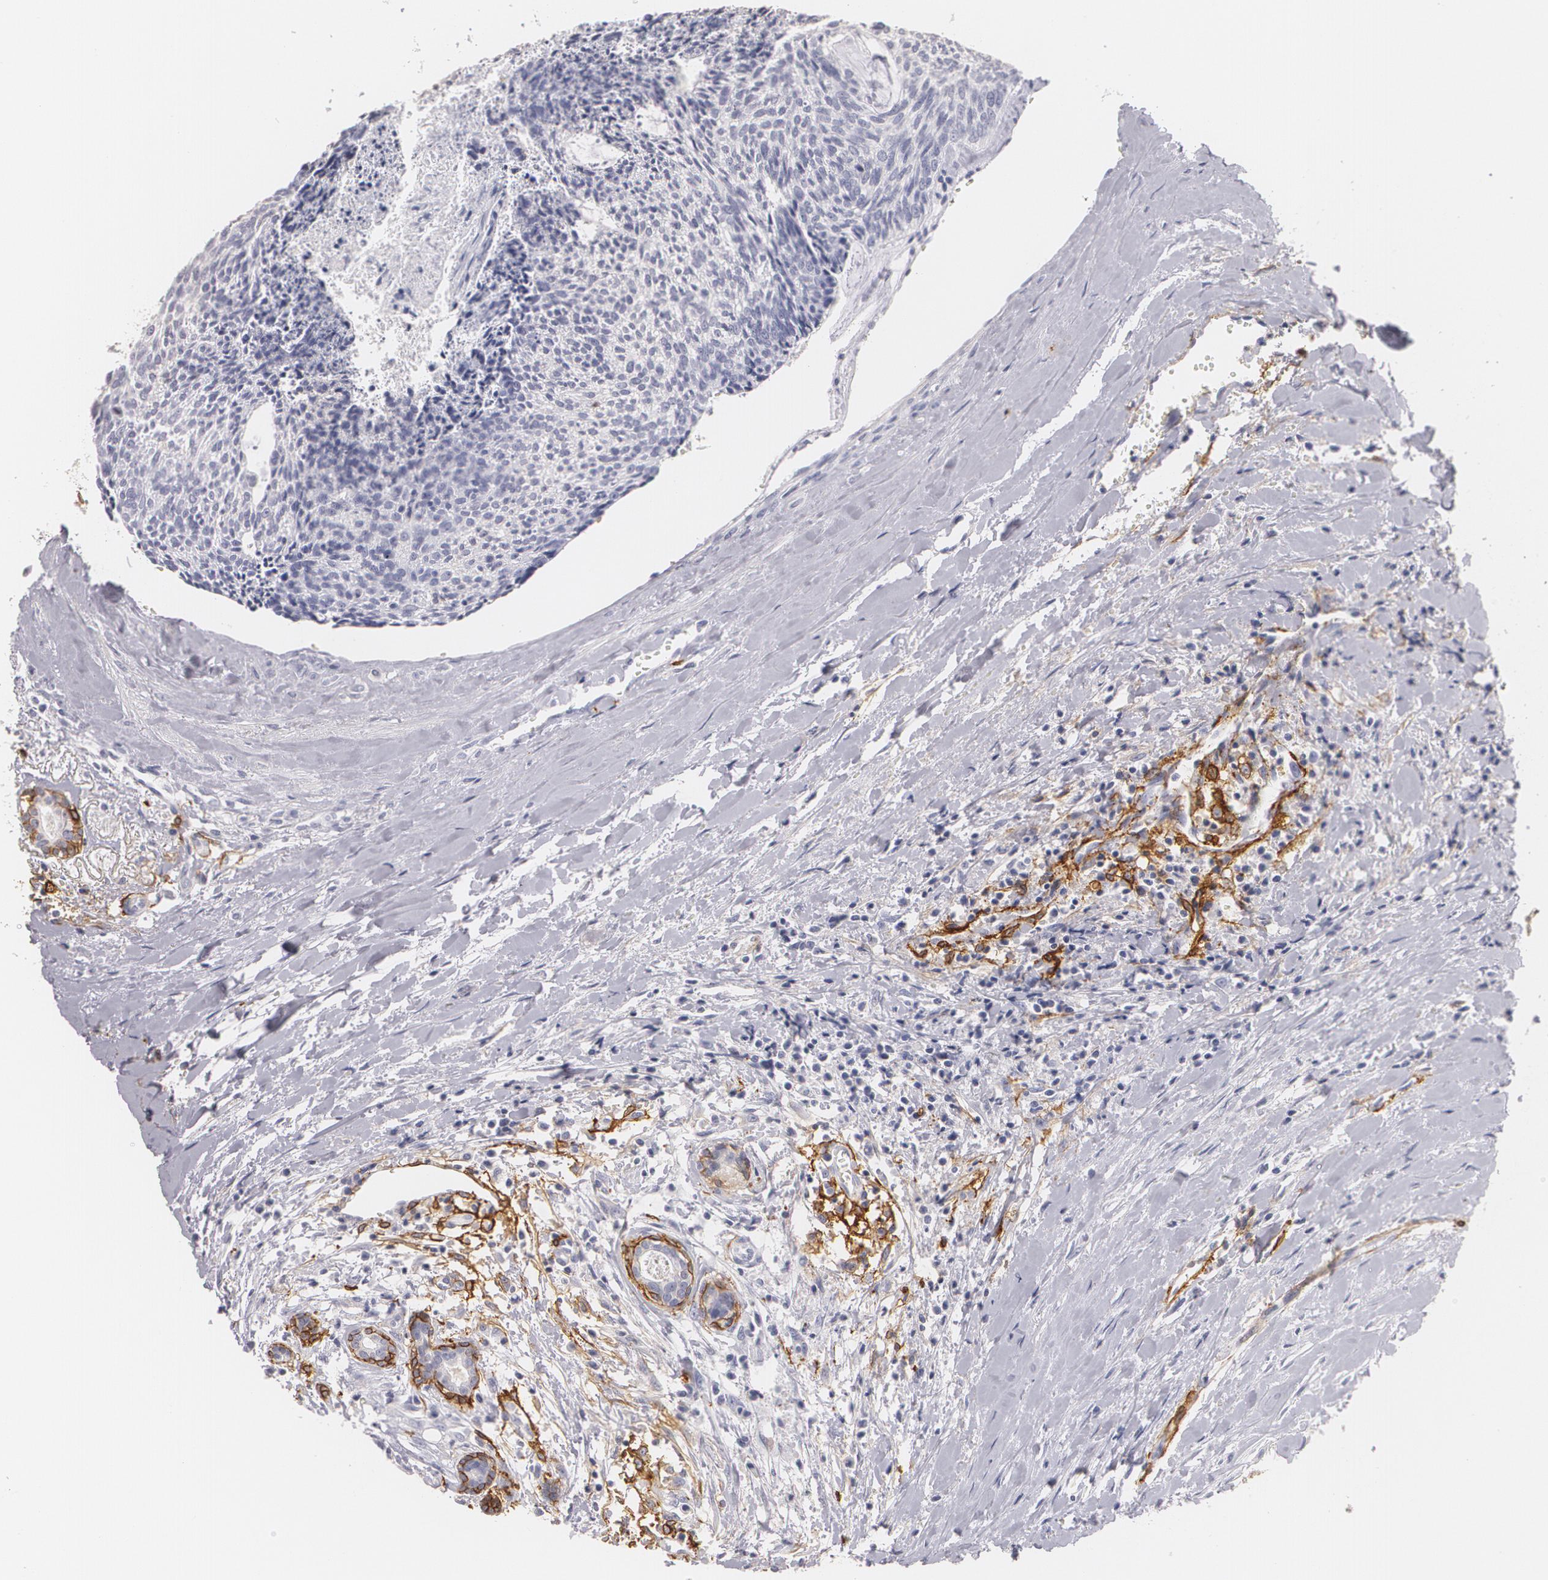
{"staining": {"intensity": "negative", "quantity": "none", "location": "none"}, "tissue": "head and neck cancer", "cell_type": "Tumor cells", "image_type": "cancer", "snomed": [{"axis": "morphology", "description": "Squamous cell carcinoma, NOS"}, {"axis": "topography", "description": "Salivary gland"}, {"axis": "topography", "description": "Head-Neck"}], "caption": "Immunohistochemistry micrograph of head and neck squamous cell carcinoma stained for a protein (brown), which exhibits no staining in tumor cells. Nuclei are stained in blue.", "gene": "NGFR", "patient": {"sex": "male", "age": 70}}